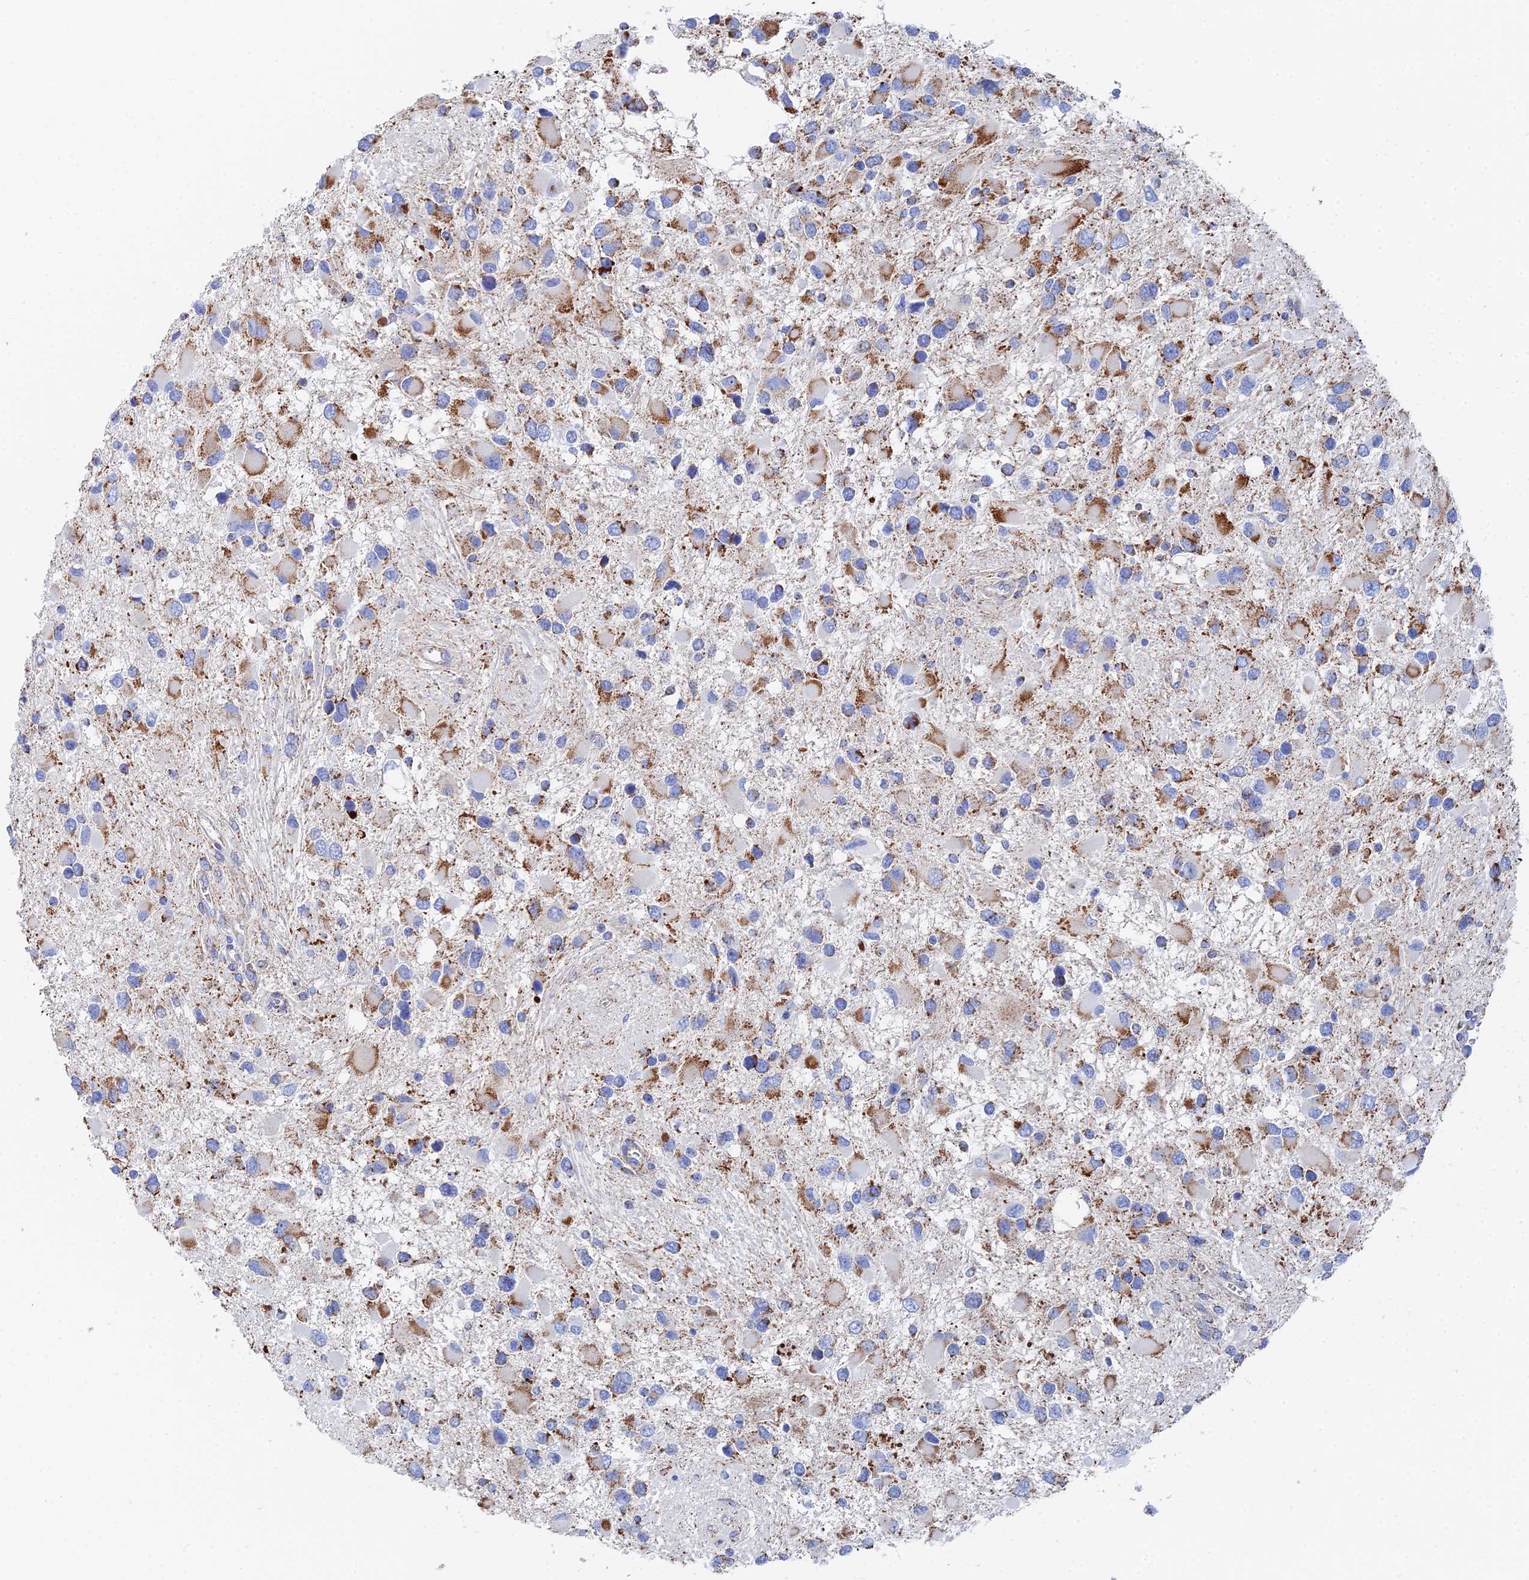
{"staining": {"intensity": "moderate", "quantity": "25%-75%", "location": "cytoplasmic/membranous"}, "tissue": "glioma", "cell_type": "Tumor cells", "image_type": "cancer", "snomed": [{"axis": "morphology", "description": "Glioma, malignant, High grade"}, {"axis": "topography", "description": "Brain"}], "caption": "Malignant glioma (high-grade) tissue reveals moderate cytoplasmic/membranous staining in about 25%-75% of tumor cells", "gene": "IFT80", "patient": {"sex": "male", "age": 53}}